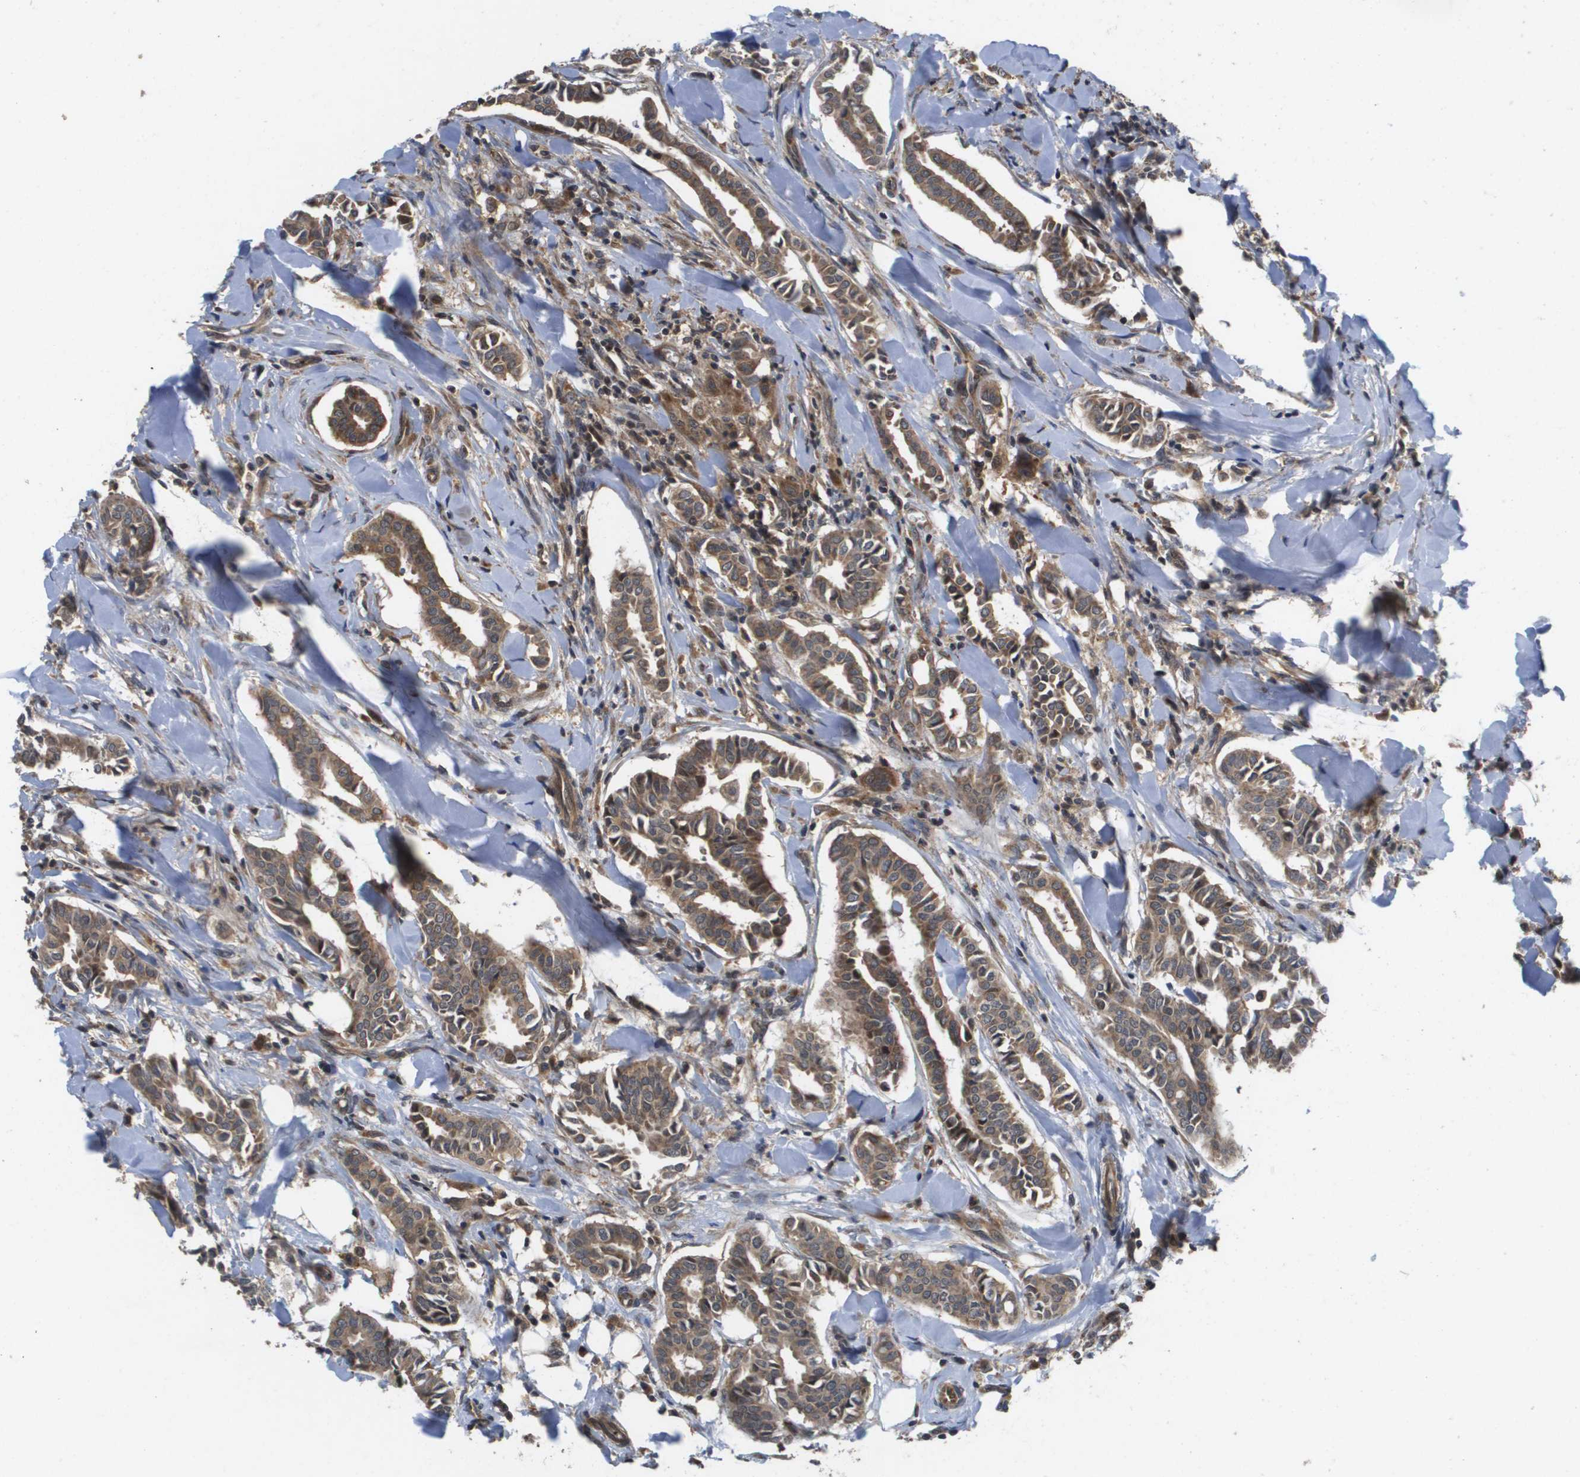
{"staining": {"intensity": "moderate", "quantity": ">75%", "location": "cytoplasmic/membranous"}, "tissue": "head and neck cancer", "cell_type": "Tumor cells", "image_type": "cancer", "snomed": [{"axis": "morphology", "description": "Adenocarcinoma, NOS"}, {"axis": "topography", "description": "Salivary gland"}, {"axis": "topography", "description": "Head-Neck"}], "caption": "Head and neck cancer stained with DAB immunohistochemistry (IHC) reveals medium levels of moderate cytoplasmic/membranous staining in approximately >75% of tumor cells. The protein is shown in brown color, while the nuclei are stained blue.", "gene": "RBM38", "patient": {"sex": "female", "age": 59}}